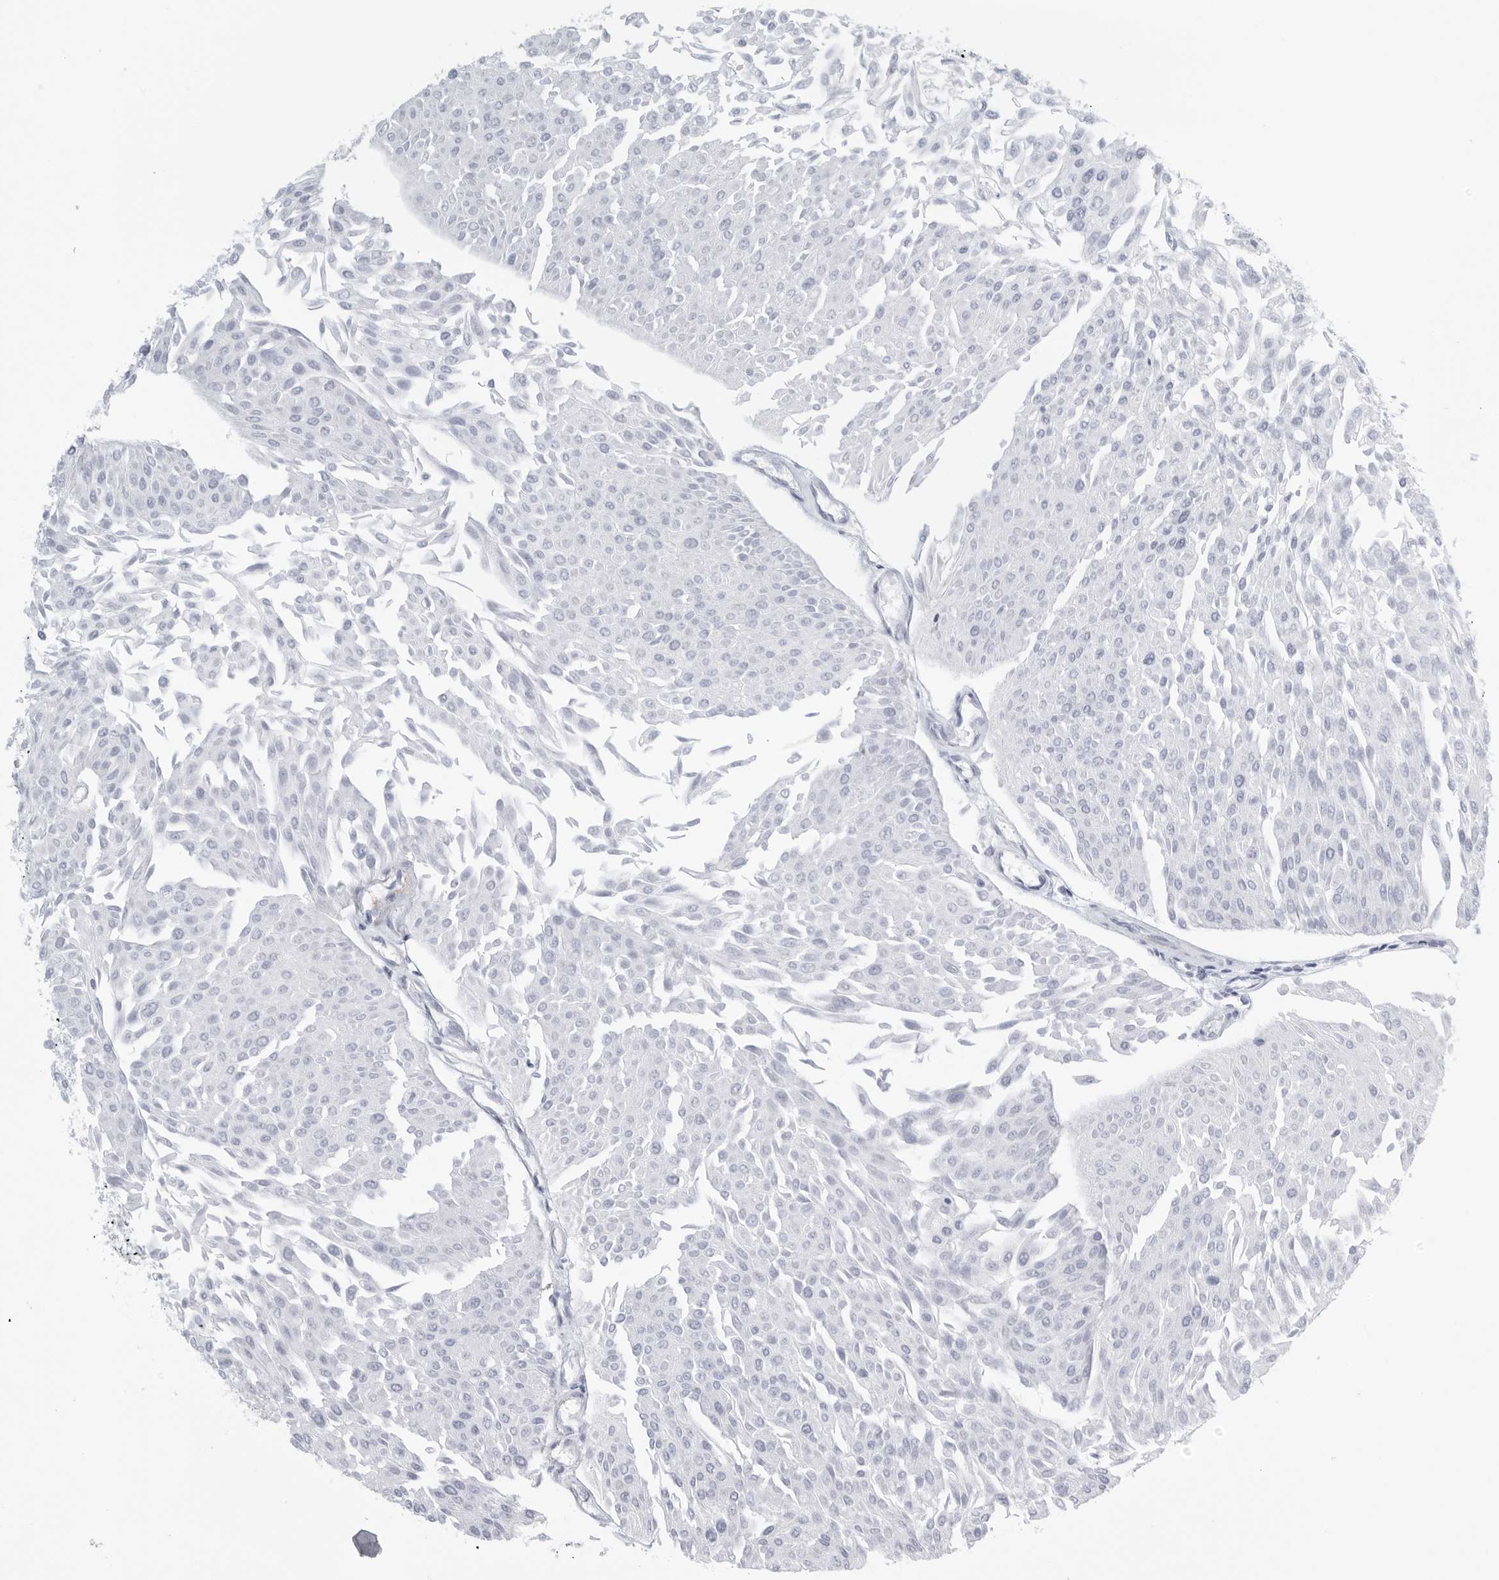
{"staining": {"intensity": "negative", "quantity": "none", "location": "none"}, "tissue": "urothelial cancer", "cell_type": "Tumor cells", "image_type": "cancer", "snomed": [{"axis": "morphology", "description": "Urothelial carcinoma, Low grade"}, {"axis": "topography", "description": "Urinary bladder"}], "caption": "Tumor cells show no significant protein staining in low-grade urothelial carcinoma.", "gene": "TNR", "patient": {"sex": "male", "age": 67}}